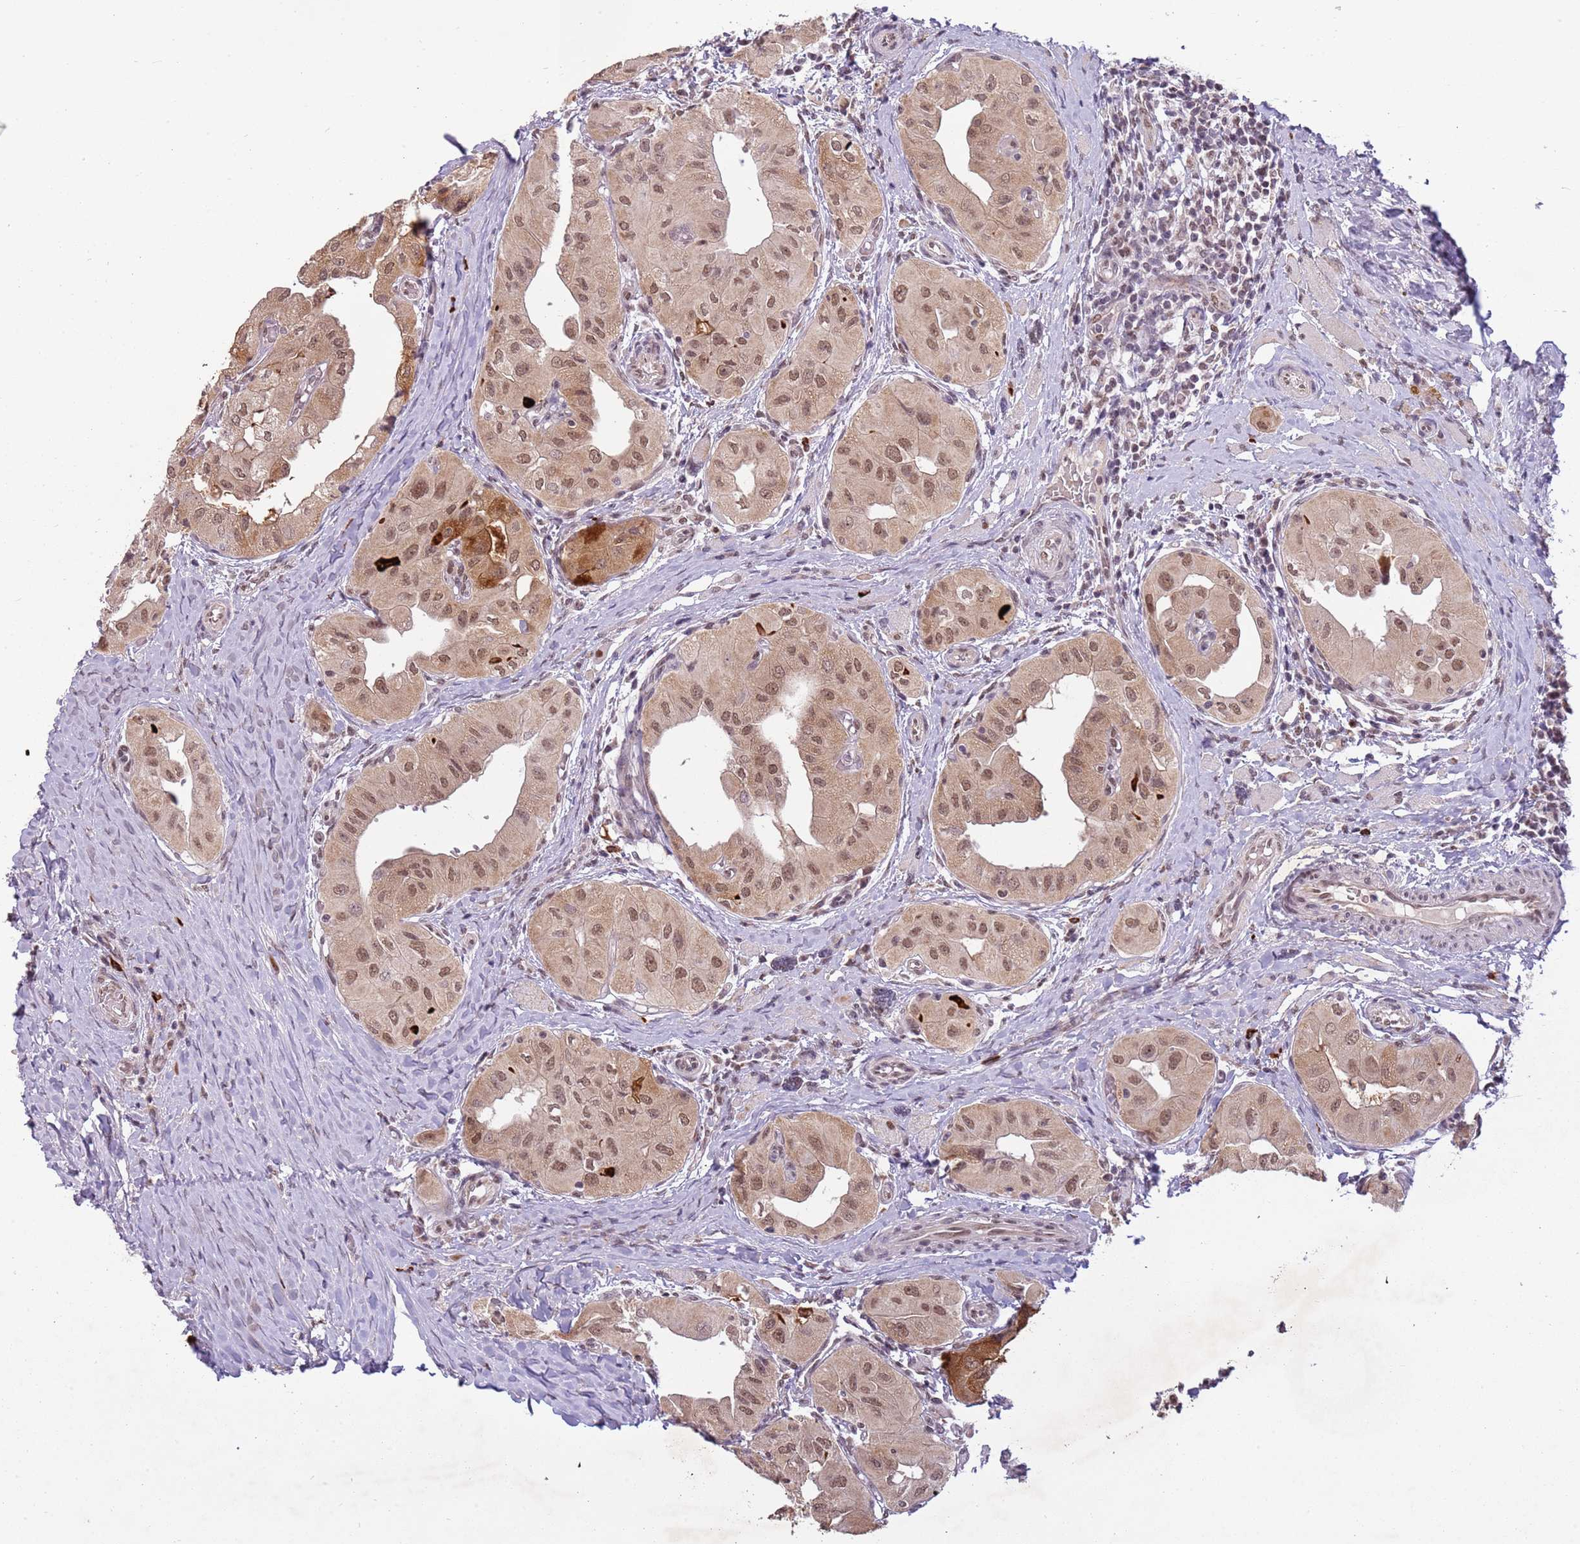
{"staining": {"intensity": "moderate", "quantity": ">75%", "location": "cytoplasmic/membranous,nuclear"}, "tissue": "thyroid cancer", "cell_type": "Tumor cells", "image_type": "cancer", "snomed": [{"axis": "morphology", "description": "Papillary adenocarcinoma, NOS"}, {"axis": "topography", "description": "Thyroid gland"}], "caption": "Immunohistochemistry micrograph of neoplastic tissue: thyroid cancer (papillary adenocarcinoma) stained using immunohistochemistry (IHC) demonstrates medium levels of moderate protein expression localized specifically in the cytoplasmic/membranous and nuclear of tumor cells, appearing as a cytoplasmic/membranous and nuclear brown color.", "gene": "FAM120AOS", "patient": {"sex": "female", "age": 59}}